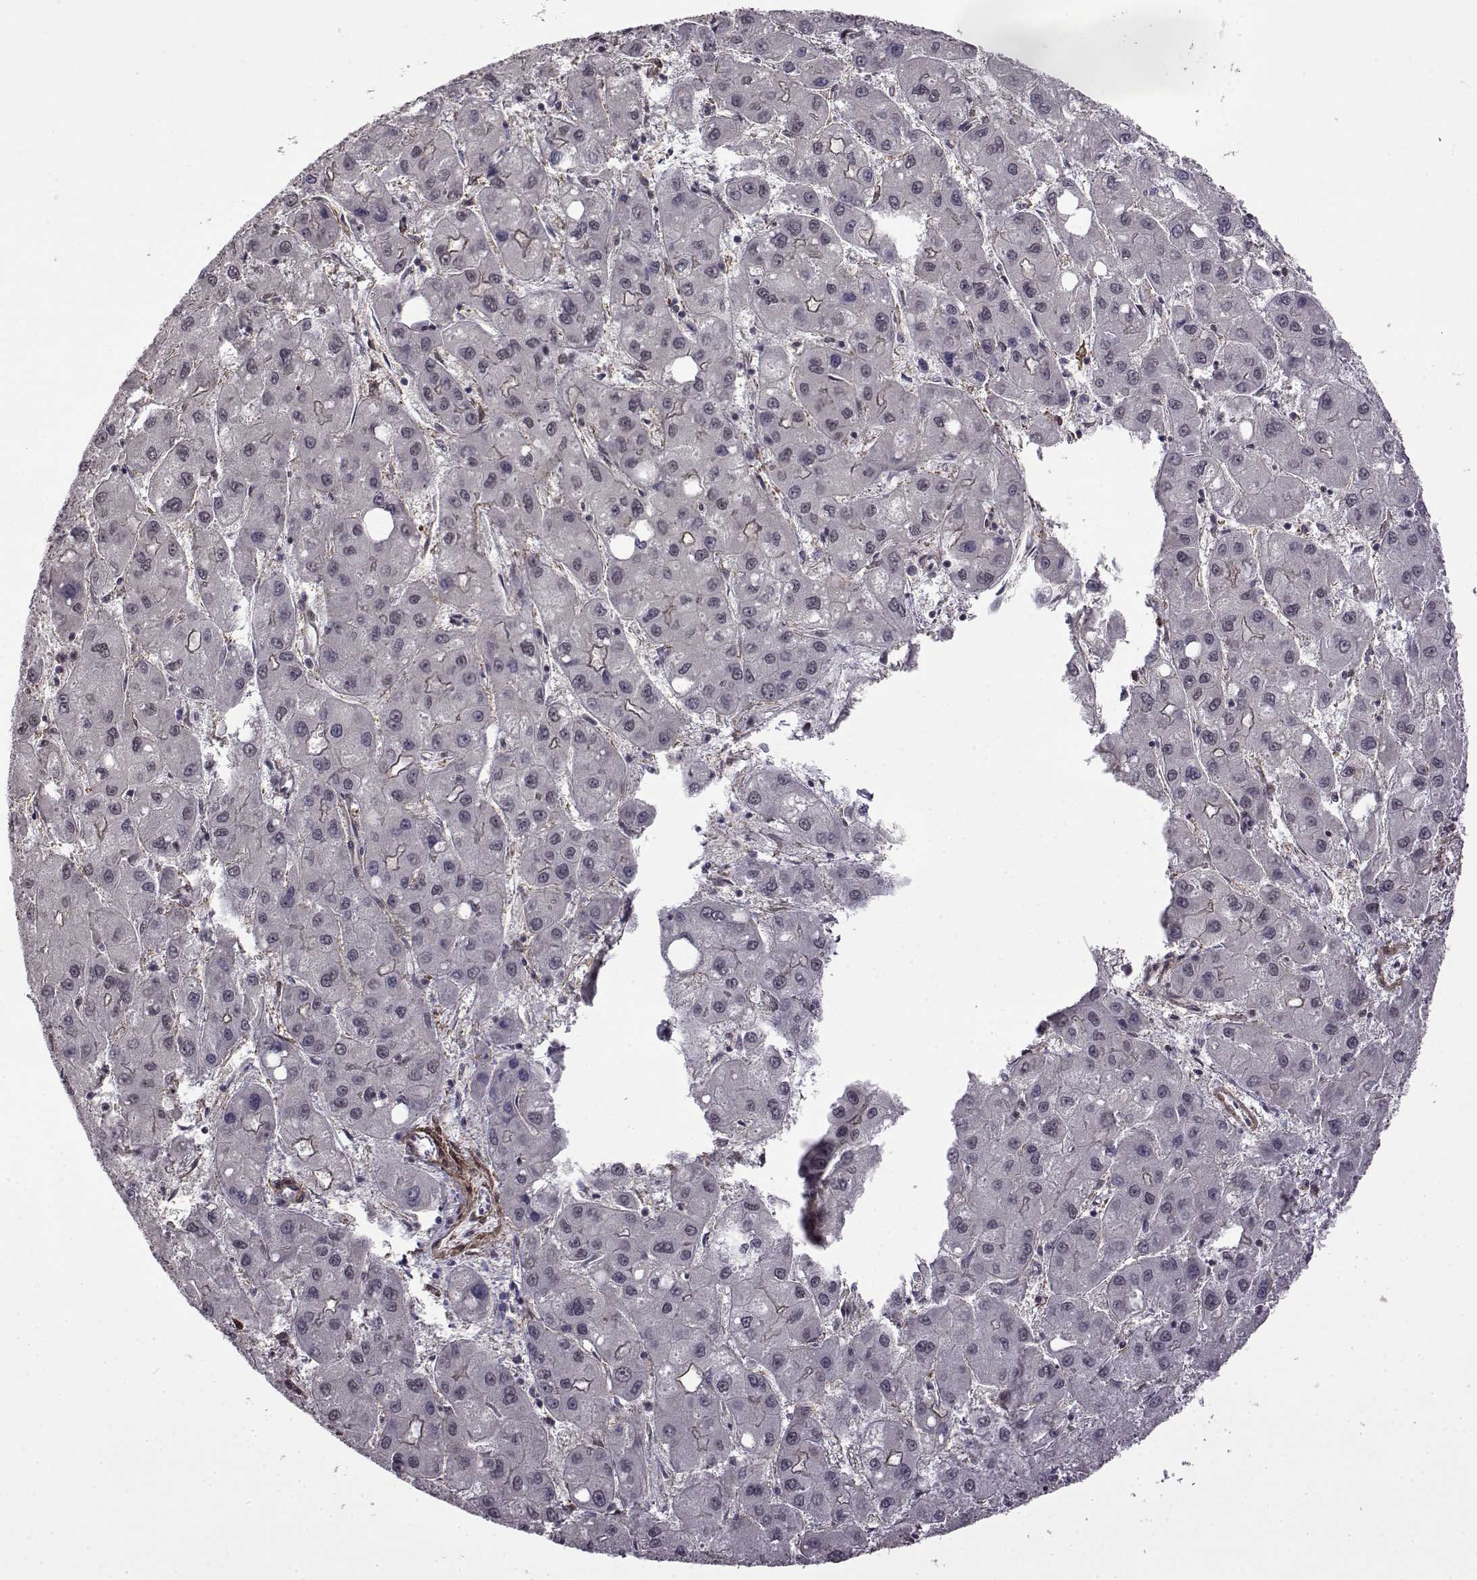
{"staining": {"intensity": "negative", "quantity": "none", "location": "none"}, "tissue": "liver cancer", "cell_type": "Tumor cells", "image_type": "cancer", "snomed": [{"axis": "morphology", "description": "Carcinoma, Hepatocellular, NOS"}, {"axis": "topography", "description": "Liver"}], "caption": "The IHC micrograph has no significant staining in tumor cells of liver cancer (hepatocellular carcinoma) tissue. (DAB immunohistochemistry with hematoxylin counter stain).", "gene": "SYNPO2", "patient": {"sex": "male", "age": 73}}